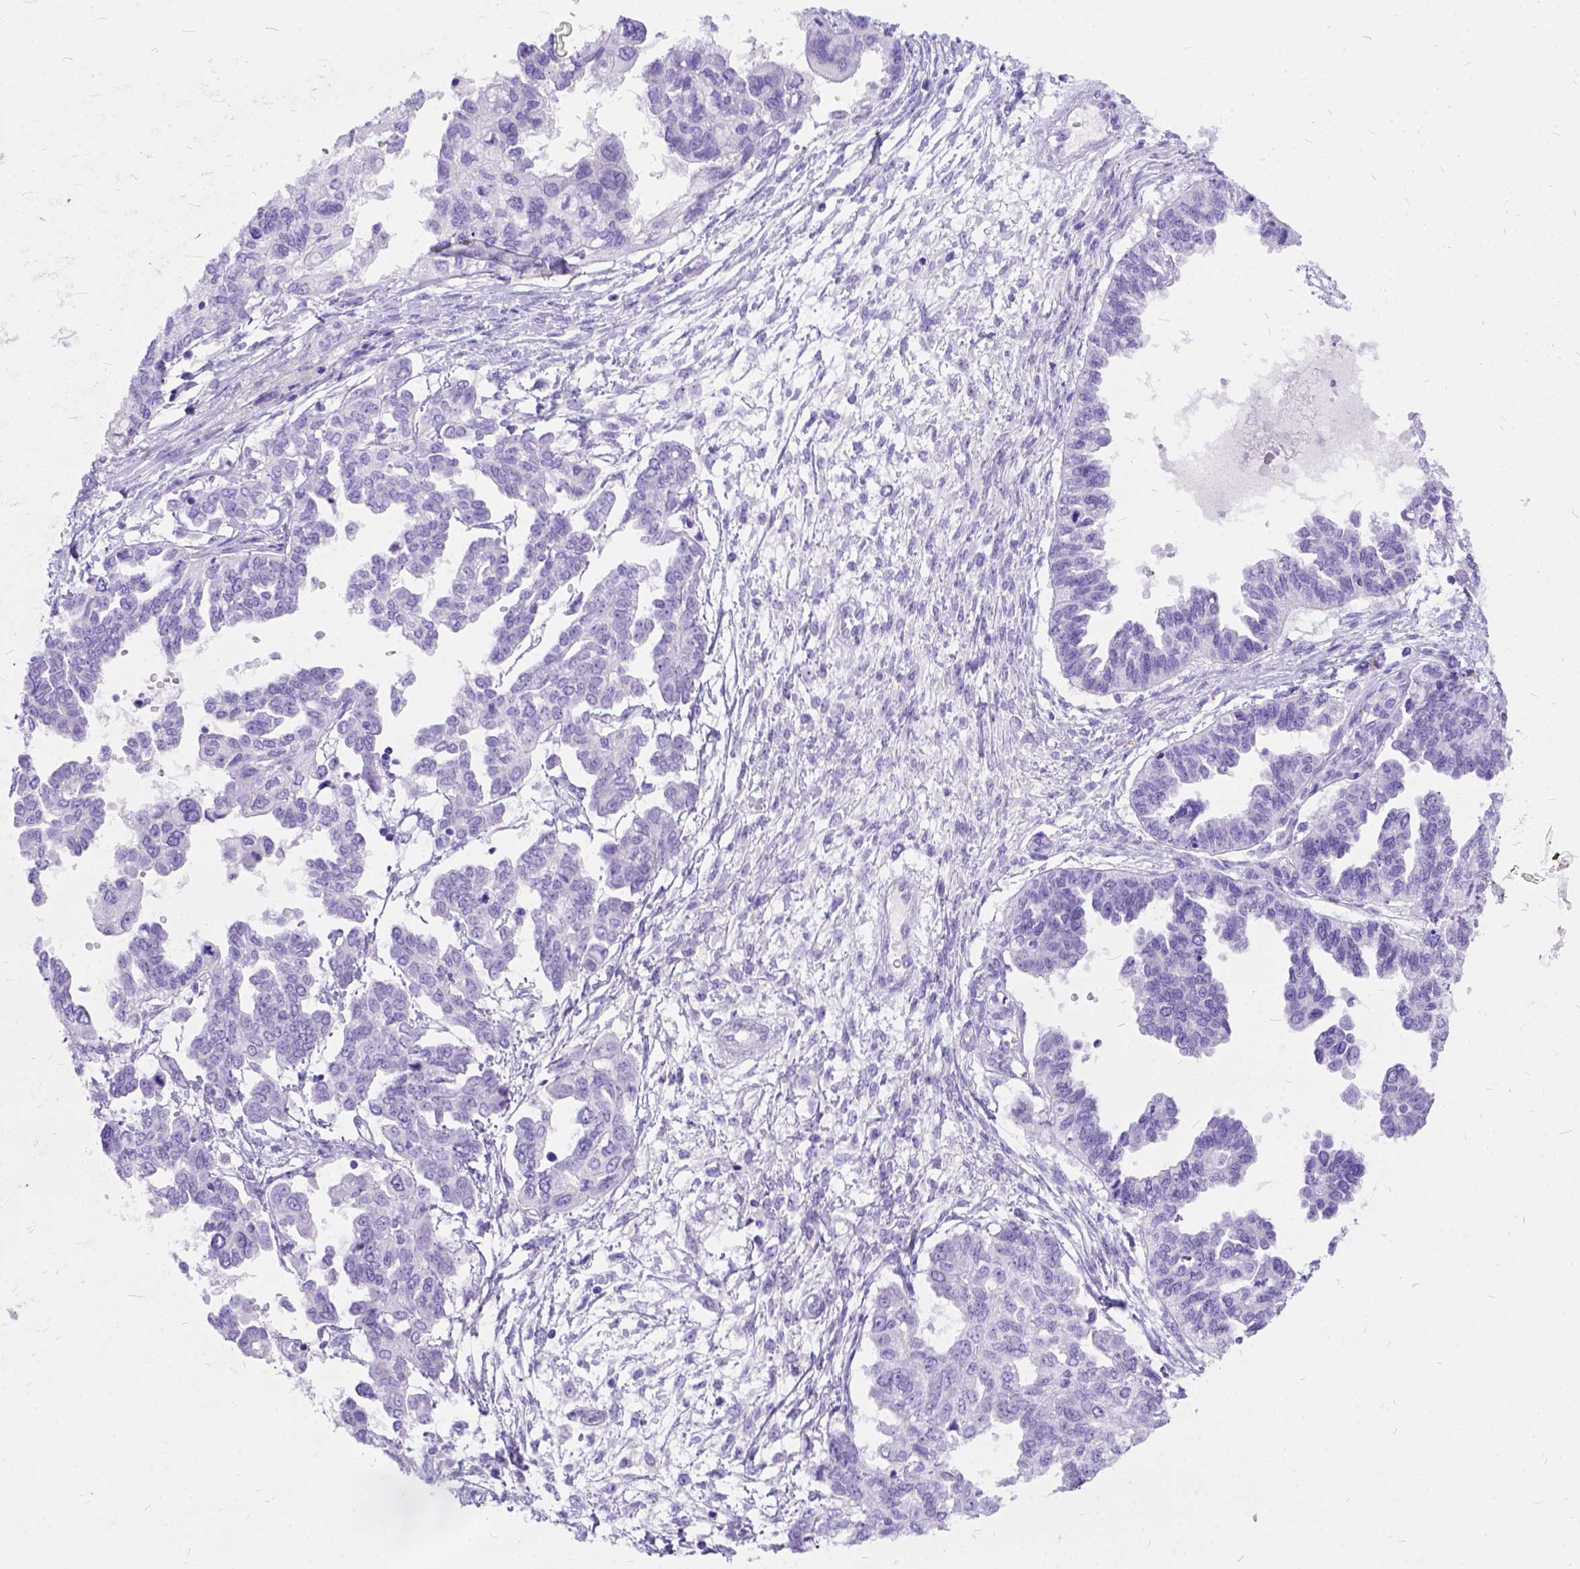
{"staining": {"intensity": "negative", "quantity": "none", "location": "none"}, "tissue": "ovarian cancer", "cell_type": "Tumor cells", "image_type": "cancer", "snomed": [{"axis": "morphology", "description": "Cystadenocarcinoma, serous, NOS"}, {"axis": "topography", "description": "Ovary"}], "caption": "Human ovarian serous cystadenocarcinoma stained for a protein using immunohistochemistry (IHC) exhibits no positivity in tumor cells.", "gene": "C1QTNF3", "patient": {"sex": "female", "age": 53}}